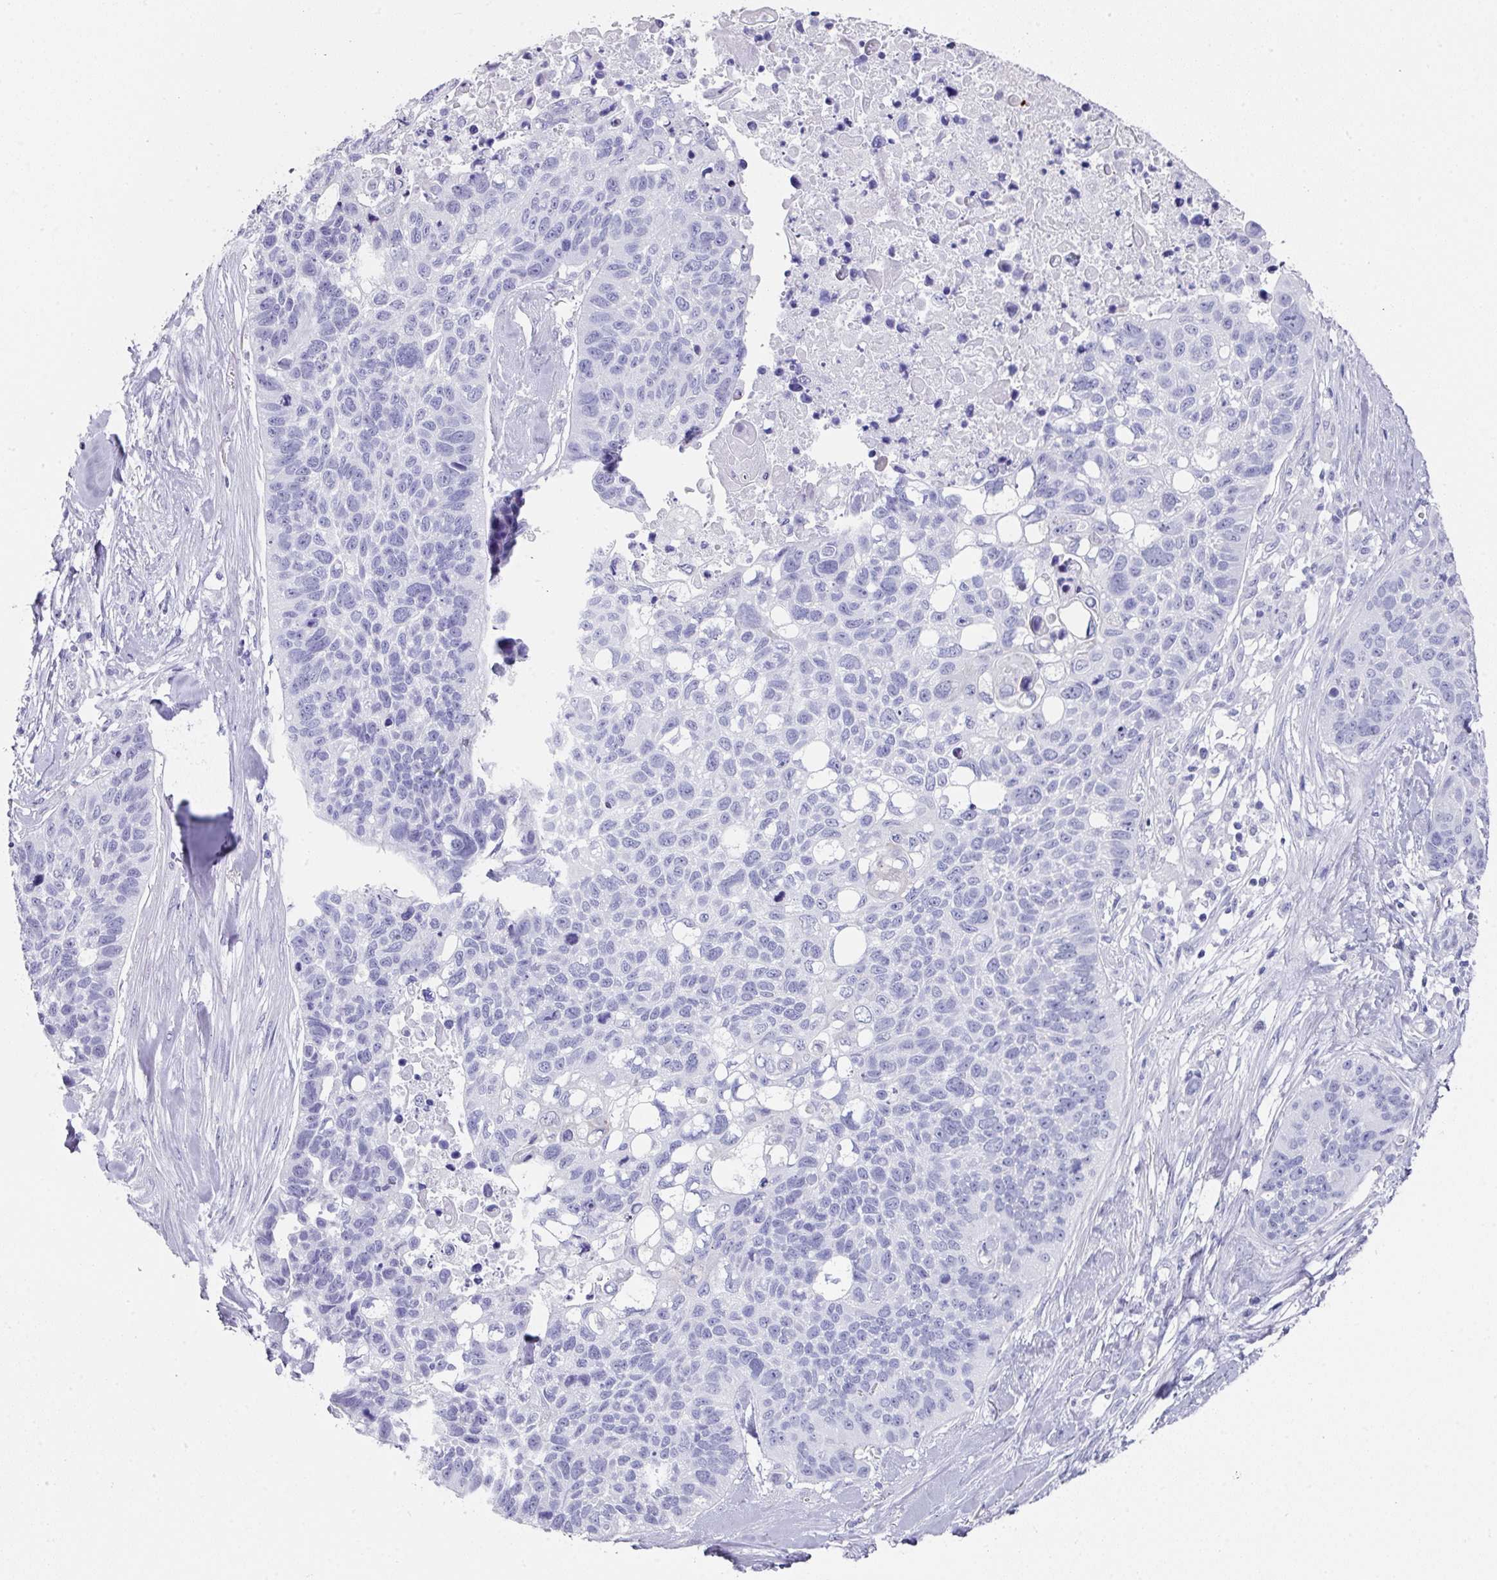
{"staining": {"intensity": "negative", "quantity": "none", "location": "none"}, "tissue": "lung cancer", "cell_type": "Tumor cells", "image_type": "cancer", "snomed": [{"axis": "morphology", "description": "Squamous cell carcinoma, NOS"}, {"axis": "topography", "description": "Lung"}], "caption": "This micrograph is of lung cancer stained with IHC to label a protein in brown with the nuclei are counter-stained blue. There is no positivity in tumor cells.", "gene": "PEX10", "patient": {"sex": "male", "age": 62}}